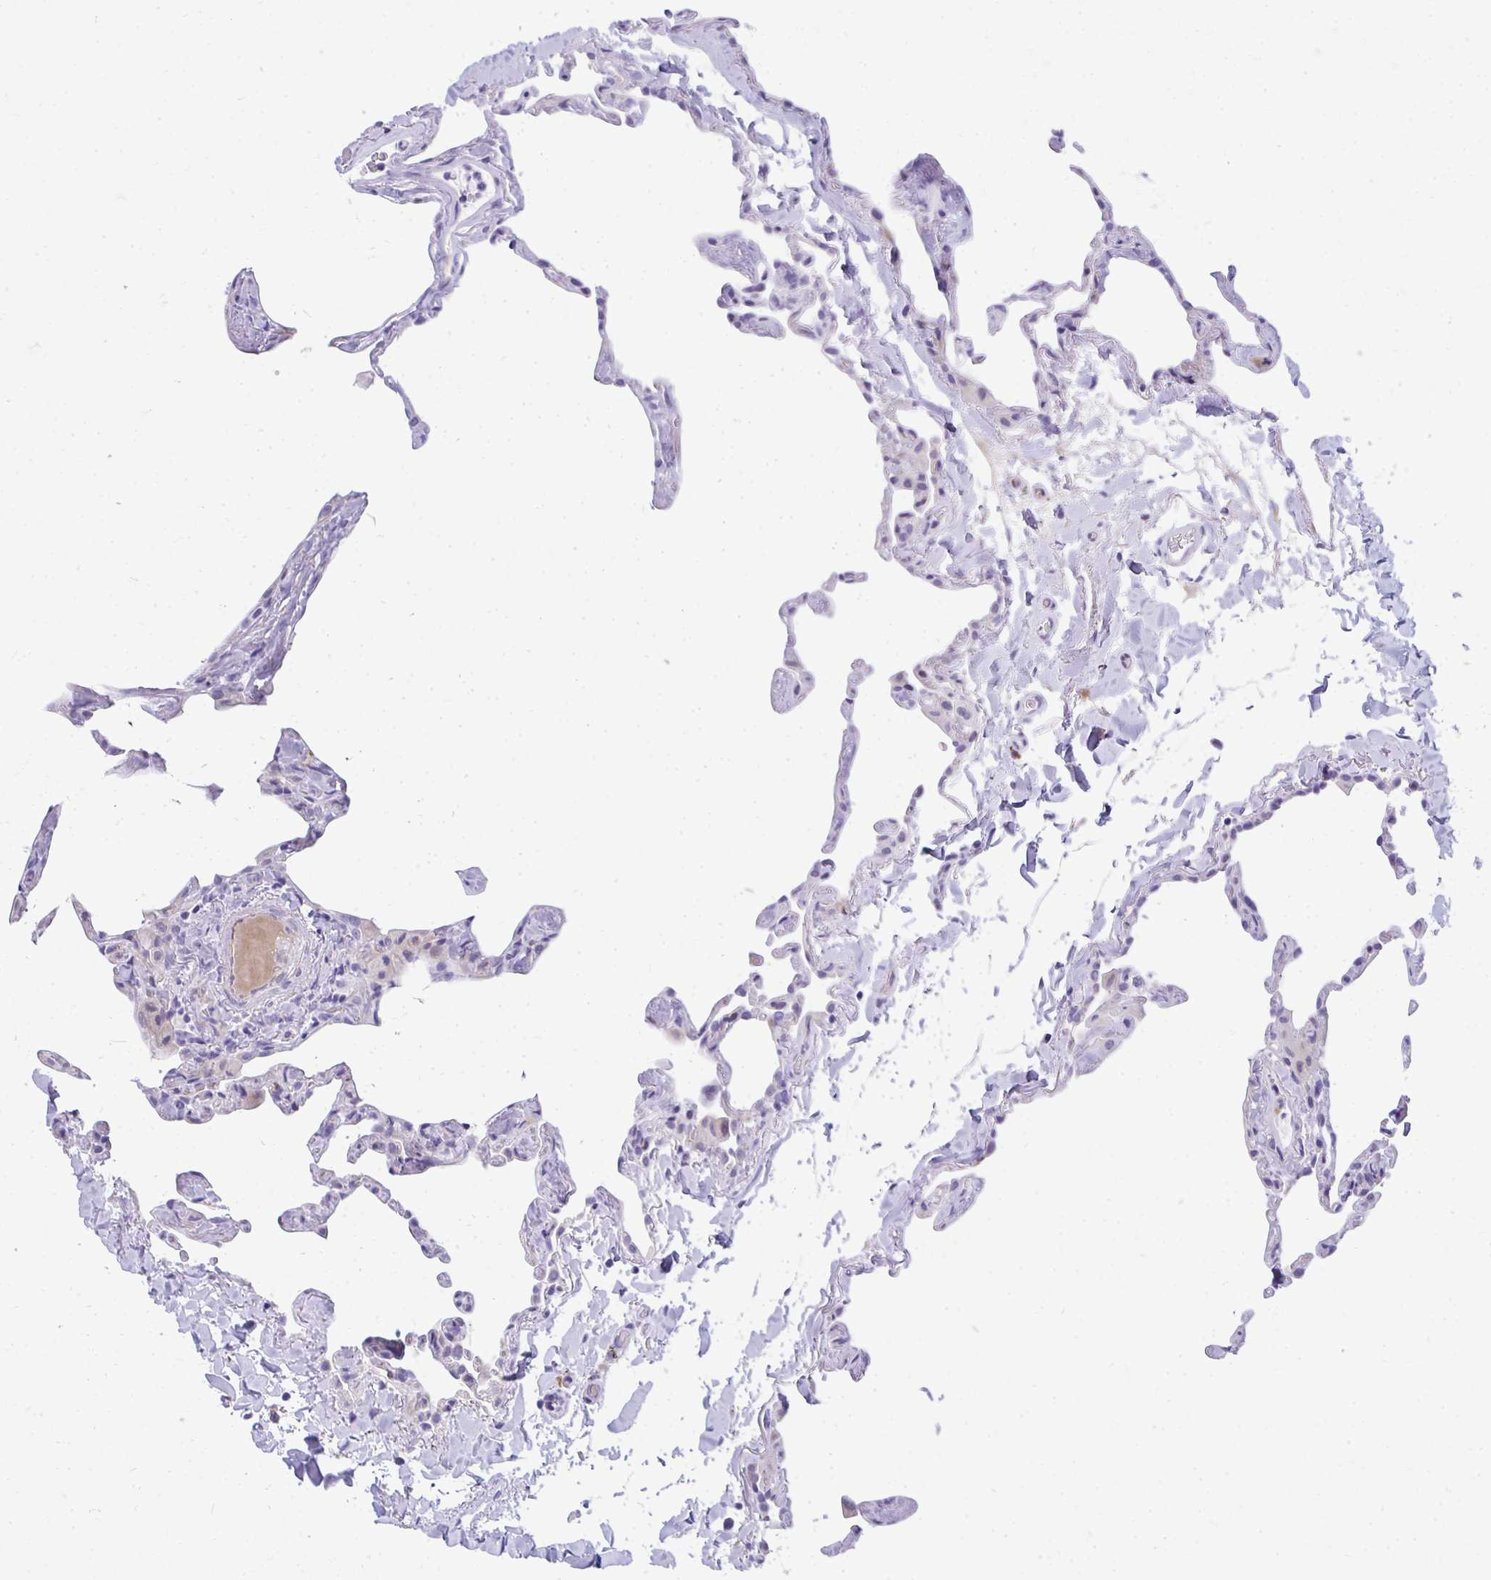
{"staining": {"intensity": "negative", "quantity": "none", "location": "none"}, "tissue": "lung", "cell_type": "Alveolar cells", "image_type": "normal", "snomed": [{"axis": "morphology", "description": "Normal tissue, NOS"}, {"axis": "topography", "description": "Lung"}], "caption": "Immunohistochemical staining of normal human lung reveals no significant positivity in alveolar cells.", "gene": "TSBP1", "patient": {"sex": "male", "age": 65}}